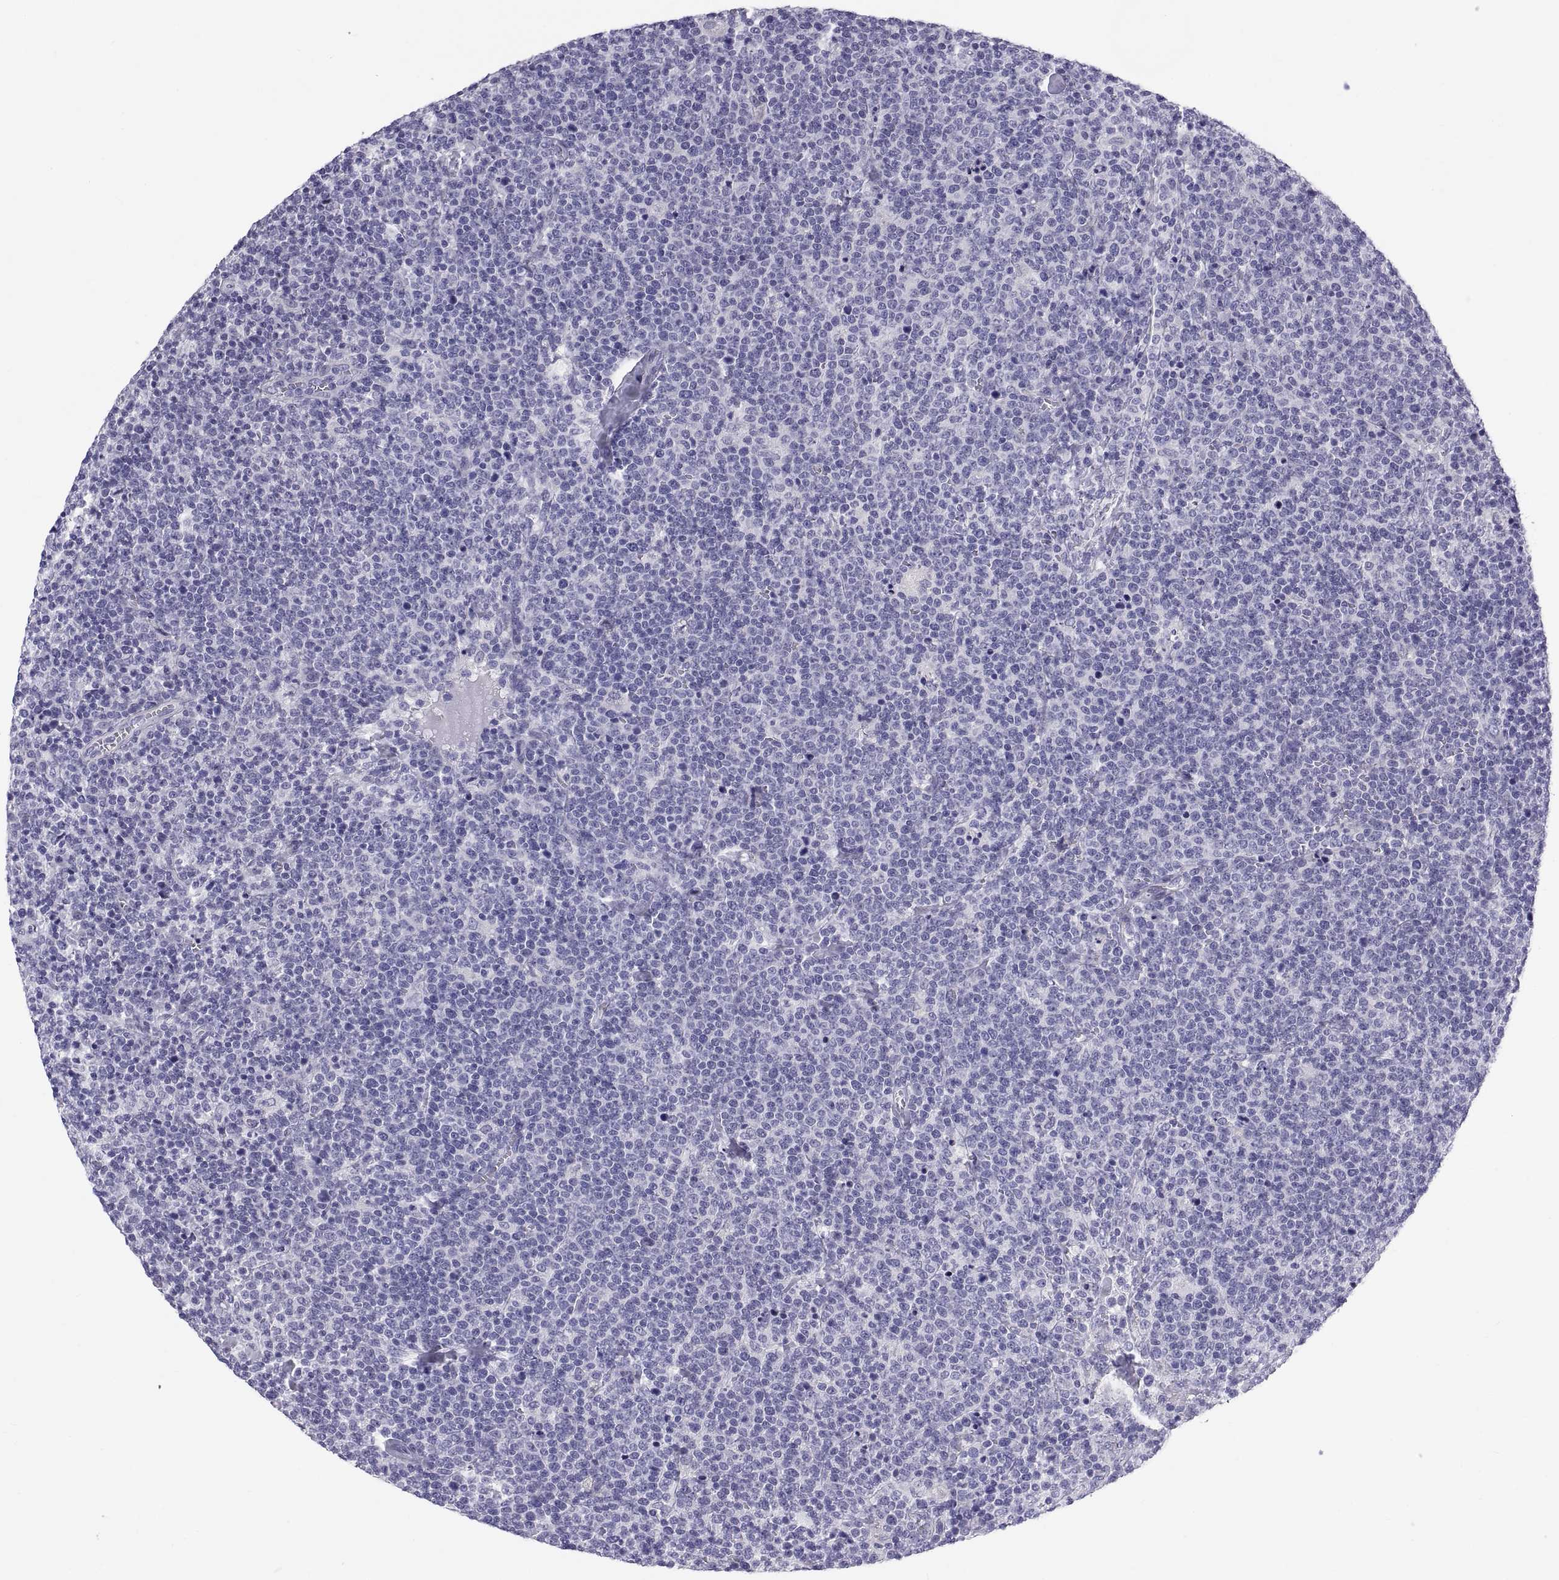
{"staining": {"intensity": "negative", "quantity": "none", "location": "none"}, "tissue": "lymphoma", "cell_type": "Tumor cells", "image_type": "cancer", "snomed": [{"axis": "morphology", "description": "Malignant lymphoma, non-Hodgkin's type, High grade"}, {"axis": "topography", "description": "Lymph node"}], "caption": "IHC image of neoplastic tissue: high-grade malignant lymphoma, non-Hodgkin's type stained with DAB (3,3'-diaminobenzidine) reveals no significant protein positivity in tumor cells.", "gene": "TEX13A", "patient": {"sex": "male", "age": 61}}